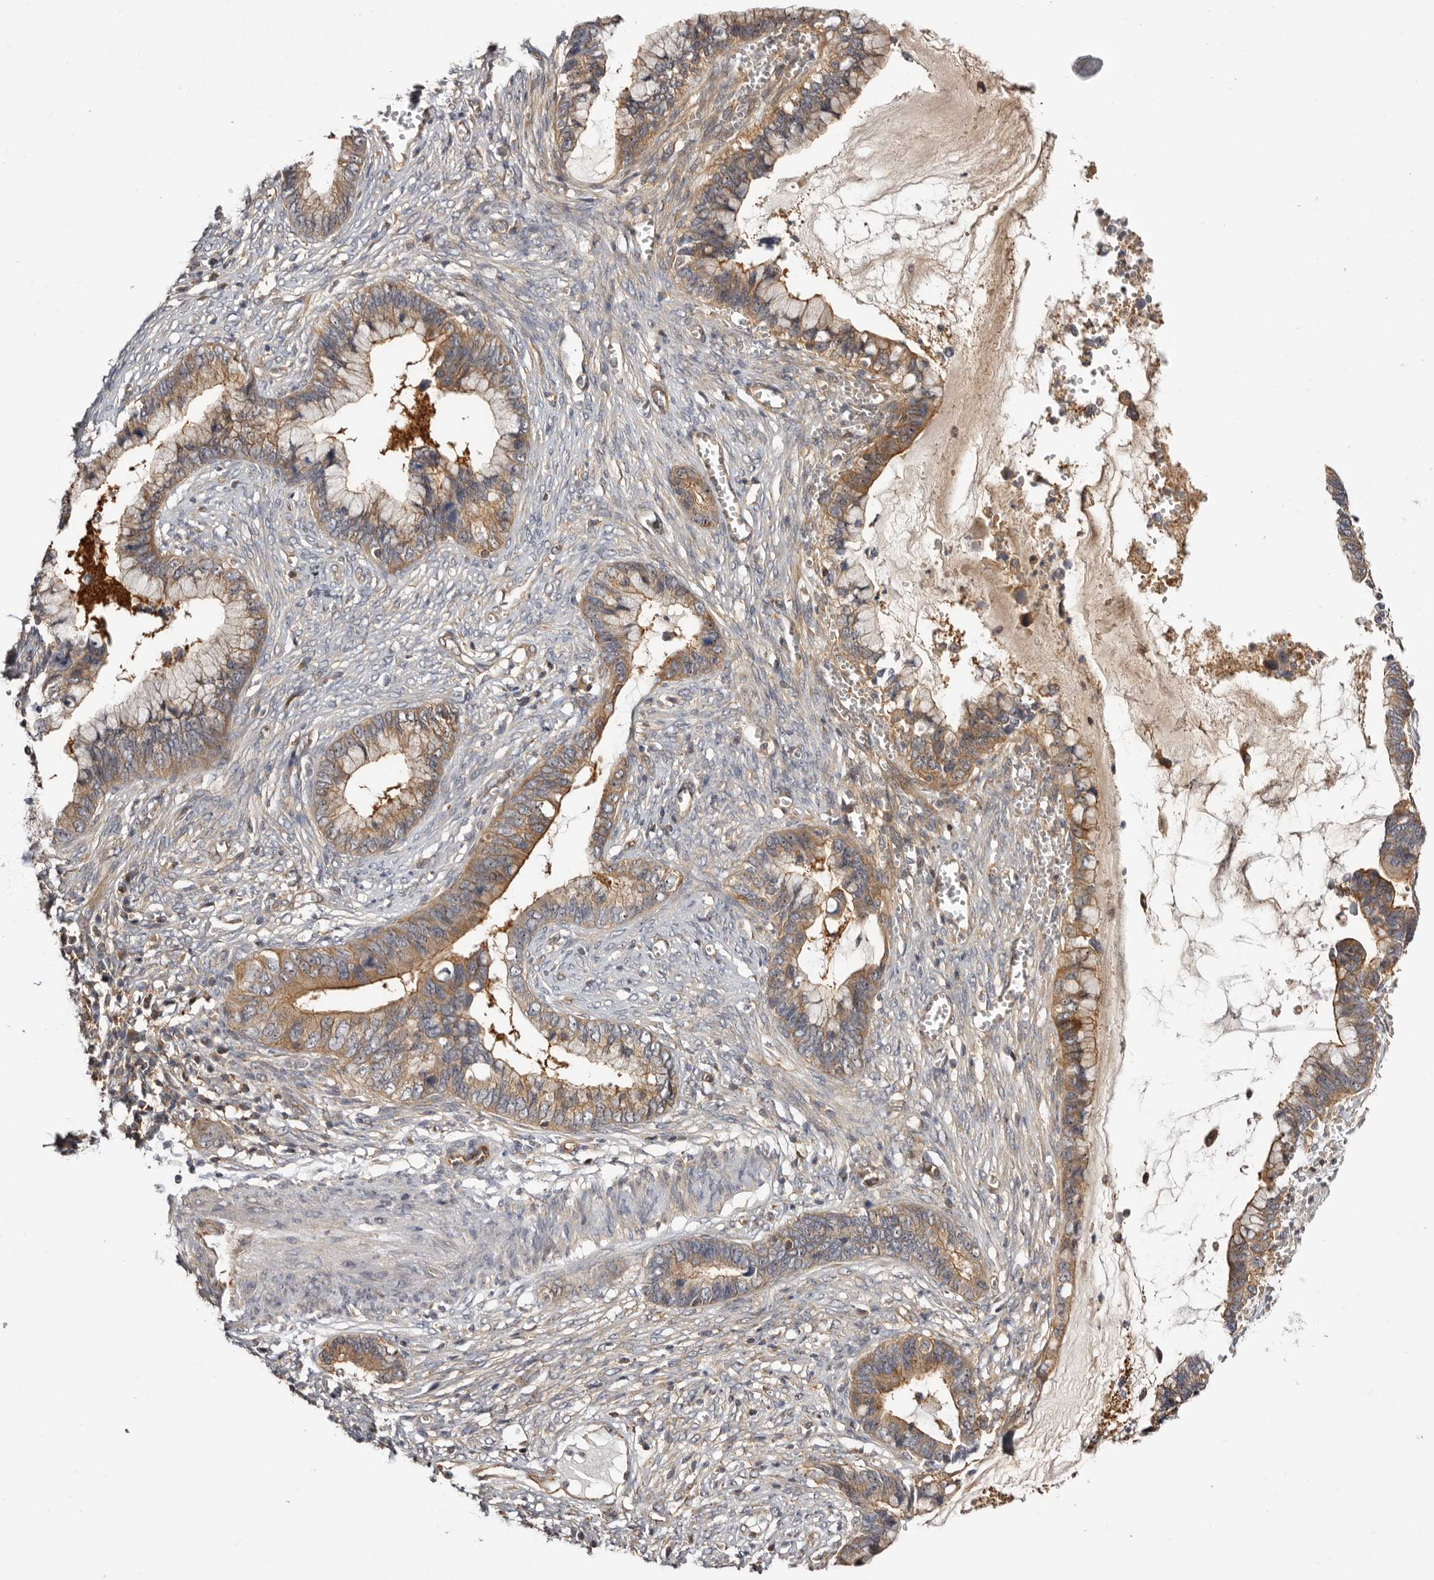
{"staining": {"intensity": "moderate", "quantity": ">75%", "location": "cytoplasmic/membranous,nuclear"}, "tissue": "cervical cancer", "cell_type": "Tumor cells", "image_type": "cancer", "snomed": [{"axis": "morphology", "description": "Adenocarcinoma, NOS"}, {"axis": "topography", "description": "Cervix"}], "caption": "Immunohistochemical staining of cervical cancer (adenocarcinoma) demonstrates medium levels of moderate cytoplasmic/membranous and nuclear positivity in approximately >75% of tumor cells.", "gene": "PANK4", "patient": {"sex": "female", "age": 44}}